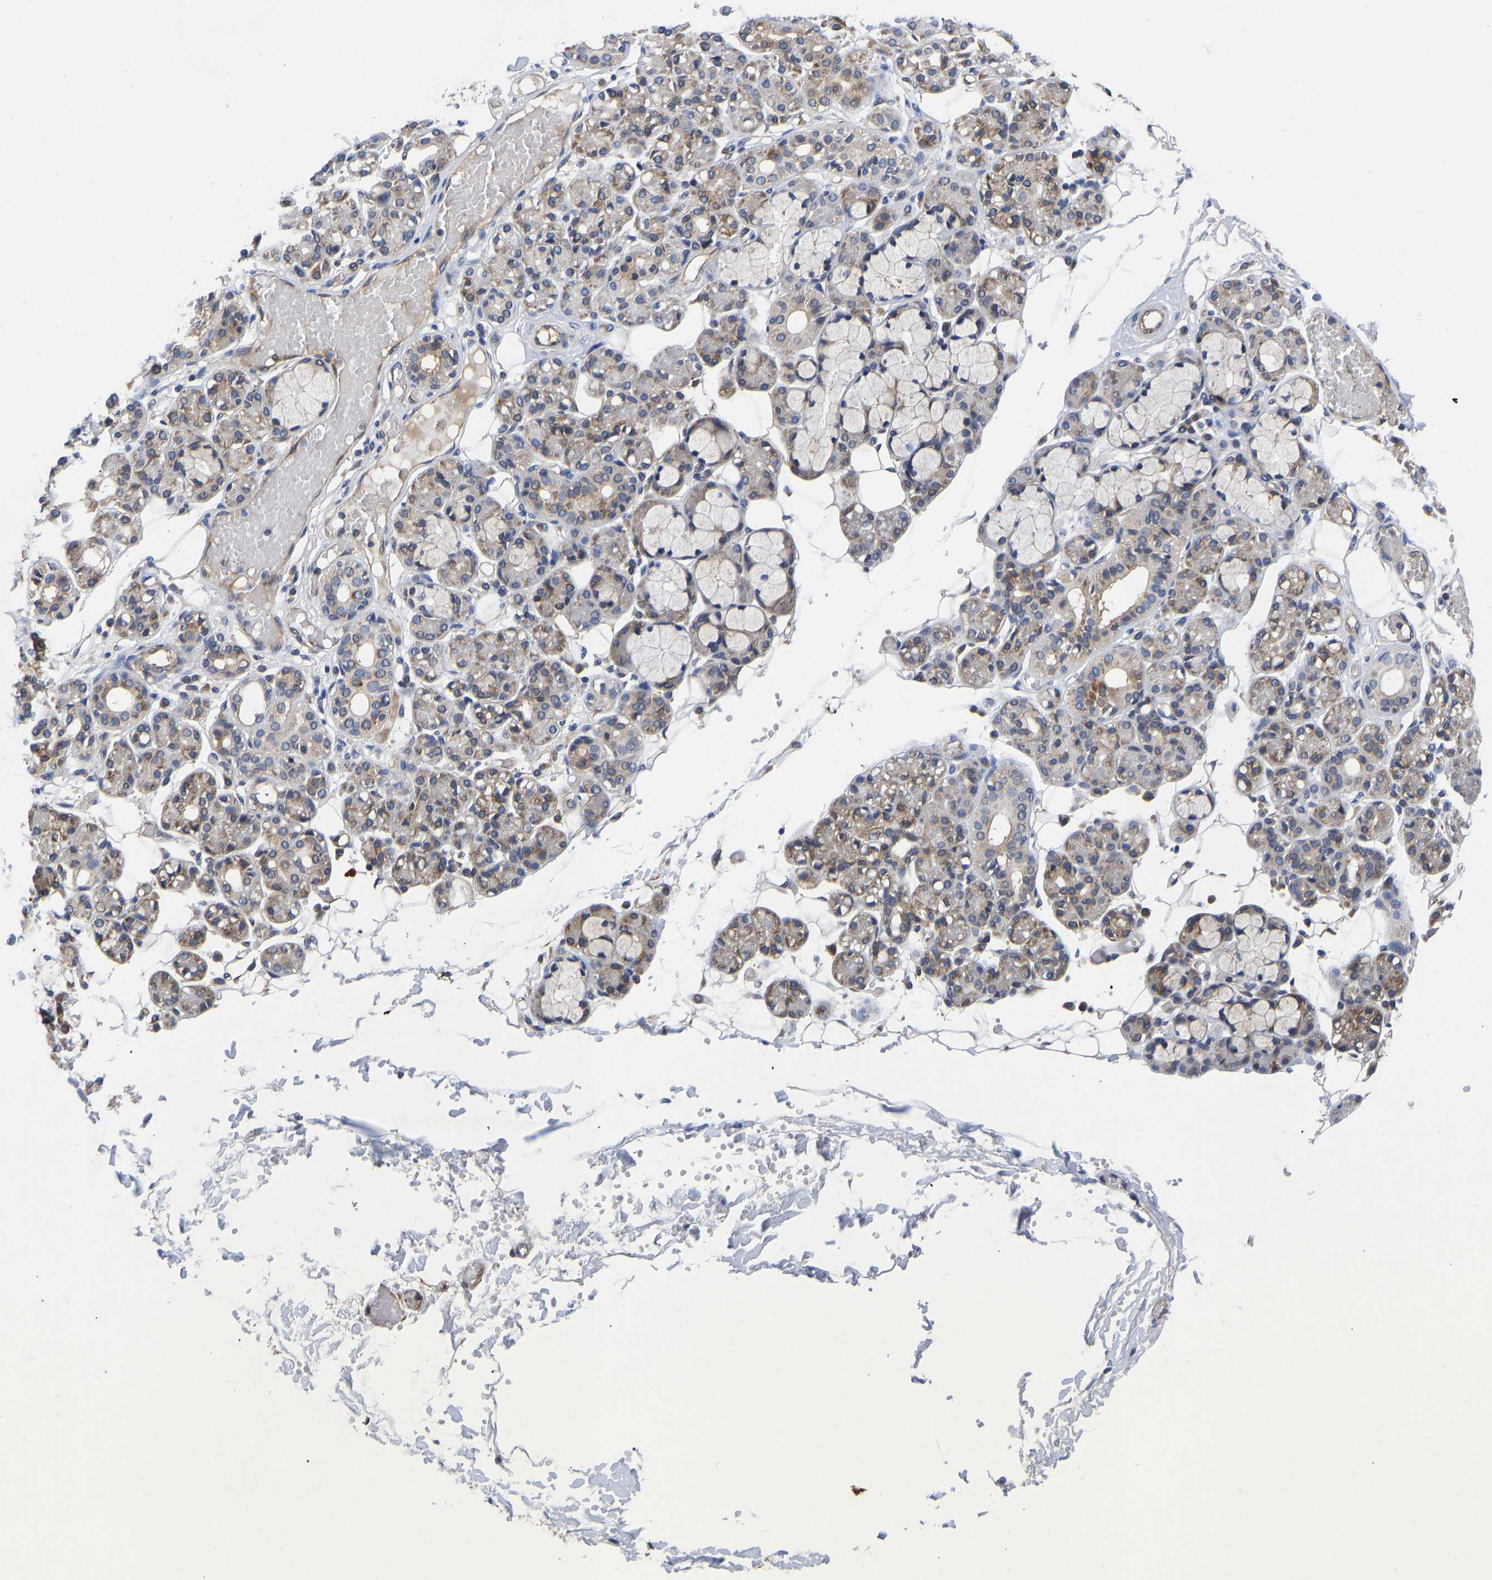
{"staining": {"intensity": "weak", "quantity": "<25%", "location": "cytoplasmic/membranous"}, "tissue": "salivary gland", "cell_type": "Glandular cells", "image_type": "normal", "snomed": [{"axis": "morphology", "description": "Normal tissue, NOS"}, {"axis": "topography", "description": "Salivary gland"}], "caption": "IHC micrograph of unremarkable human salivary gland stained for a protein (brown), which shows no staining in glandular cells. Nuclei are stained in blue.", "gene": "FRRS1", "patient": {"sex": "male", "age": 63}}